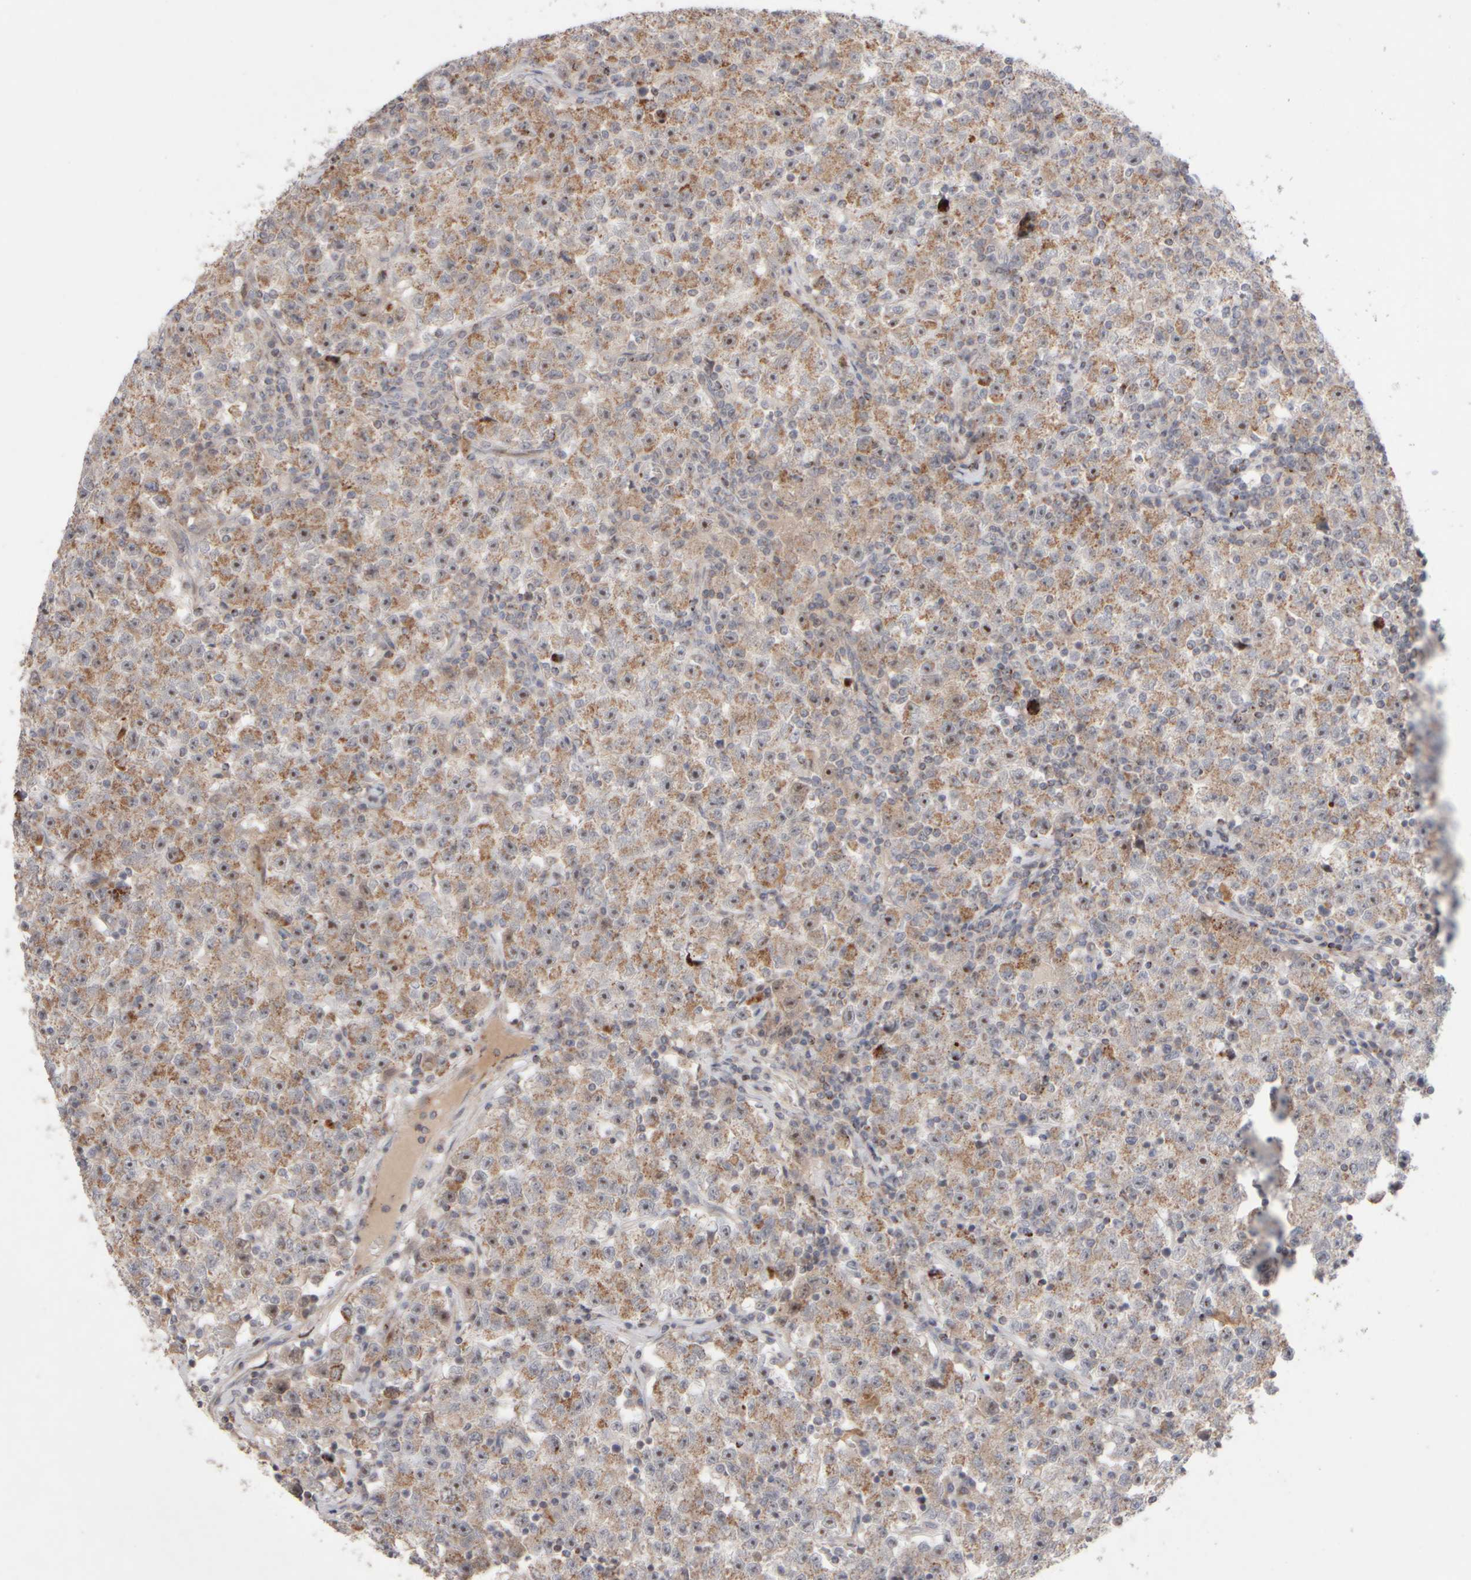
{"staining": {"intensity": "moderate", "quantity": ">75%", "location": "cytoplasmic/membranous,nuclear"}, "tissue": "testis cancer", "cell_type": "Tumor cells", "image_type": "cancer", "snomed": [{"axis": "morphology", "description": "Seminoma, NOS"}, {"axis": "topography", "description": "Testis"}], "caption": "An image of testis cancer stained for a protein reveals moderate cytoplasmic/membranous and nuclear brown staining in tumor cells. (IHC, brightfield microscopy, high magnification).", "gene": "CHADL", "patient": {"sex": "male", "age": 22}}